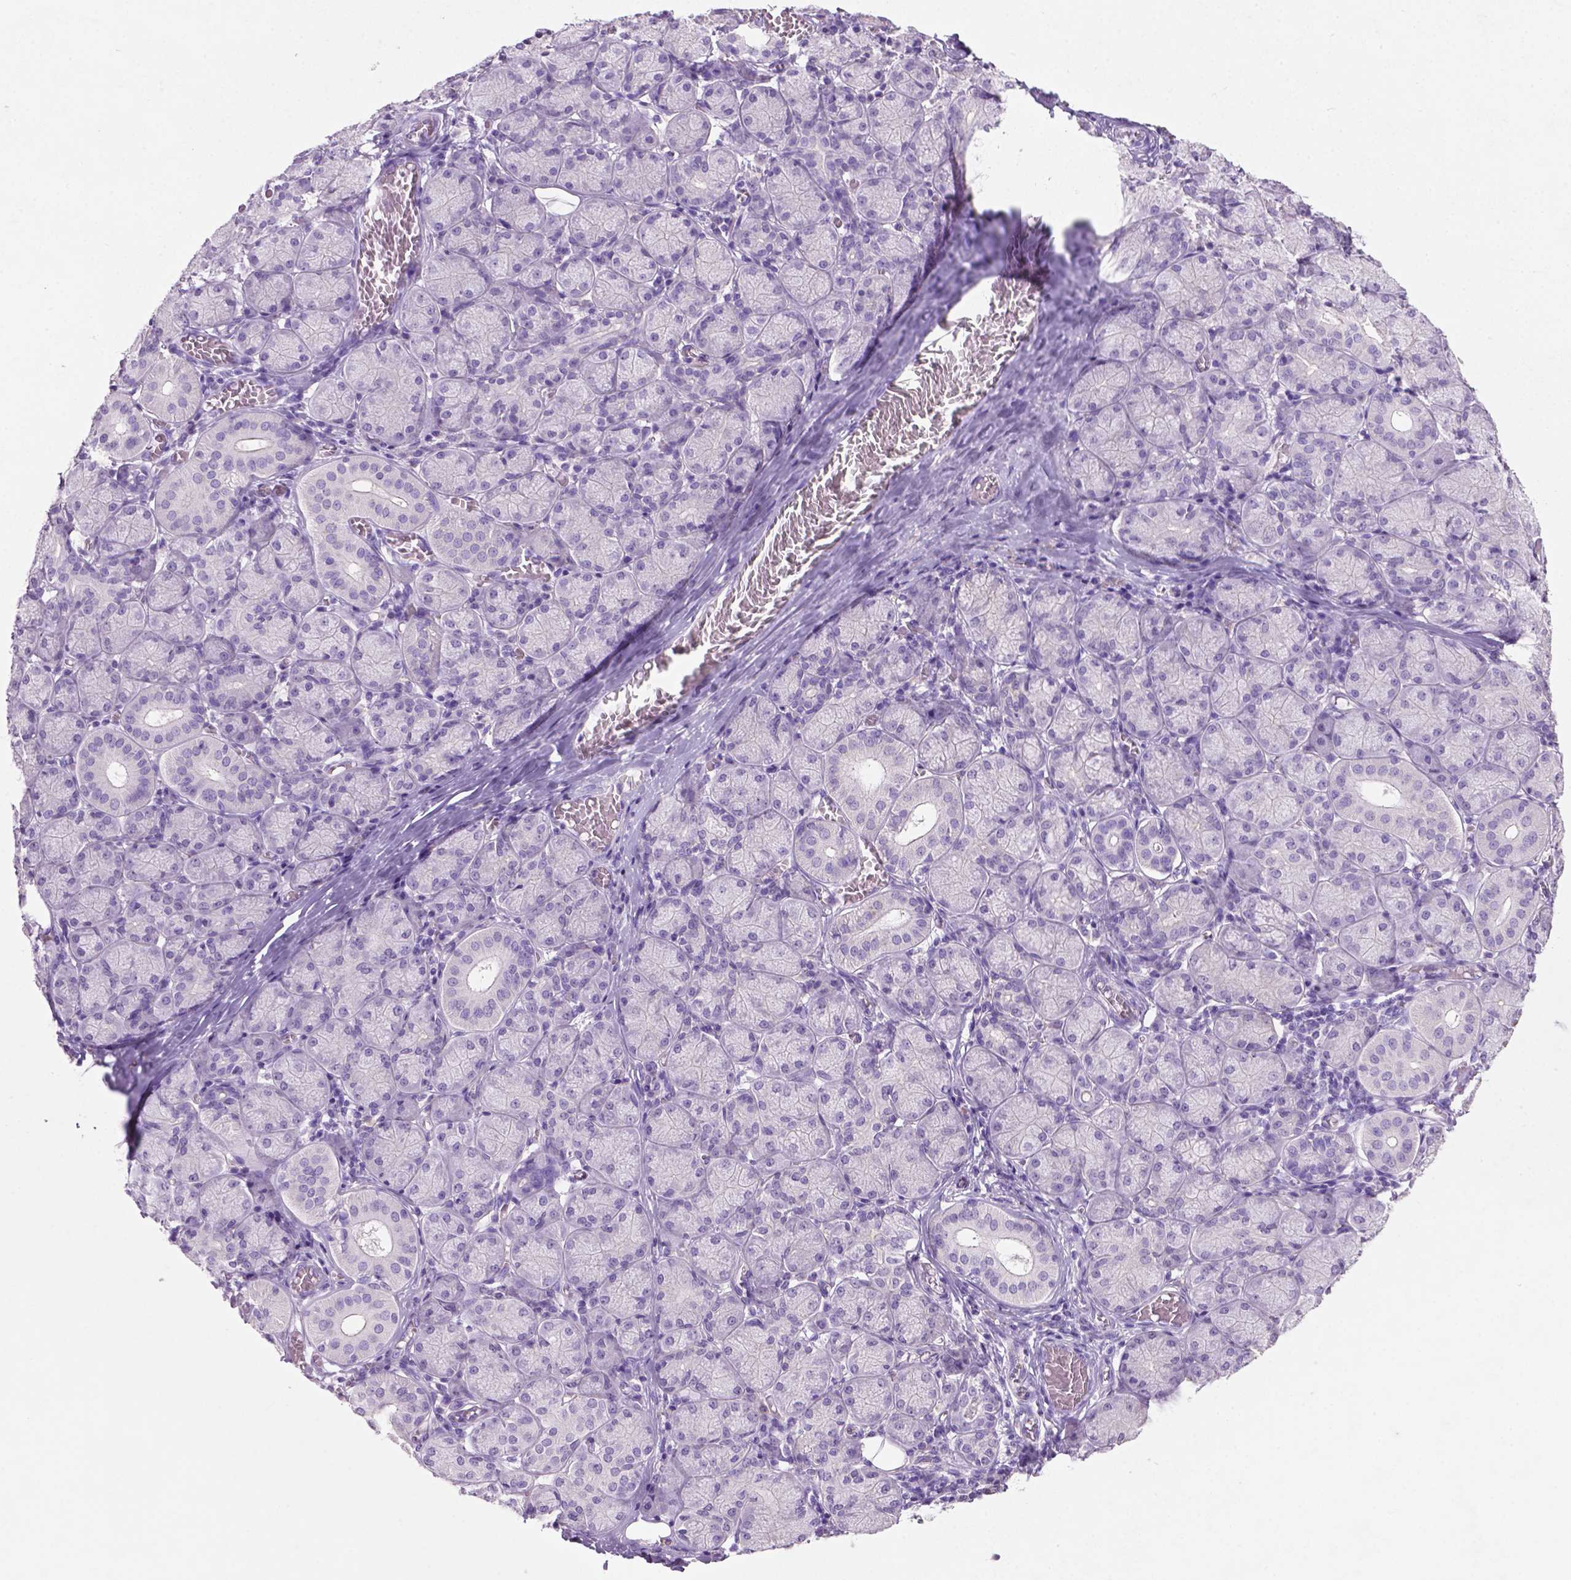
{"staining": {"intensity": "negative", "quantity": "none", "location": "none"}, "tissue": "salivary gland", "cell_type": "Glandular cells", "image_type": "normal", "snomed": [{"axis": "morphology", "description": "Normal tissue, NOS"}, {"axis": "topography", "description": "Salivary gland"}, {"axis": "topography", "description": "Peripheral nerve tissue"}], "caption": "A high-resolution image shows IHC staining of unremarkable salivary gland, which reveals no significant positivity in glandular cells. (Stains: DAB (3,3'-diaminobenzidine) immunohistochemistry (IHC) with hematoxylin counter stain, Microscopy: brightfield microscopy at high magnification).", "gene": "PHGR1", "patient": {"sex": "female", "age": 24}}